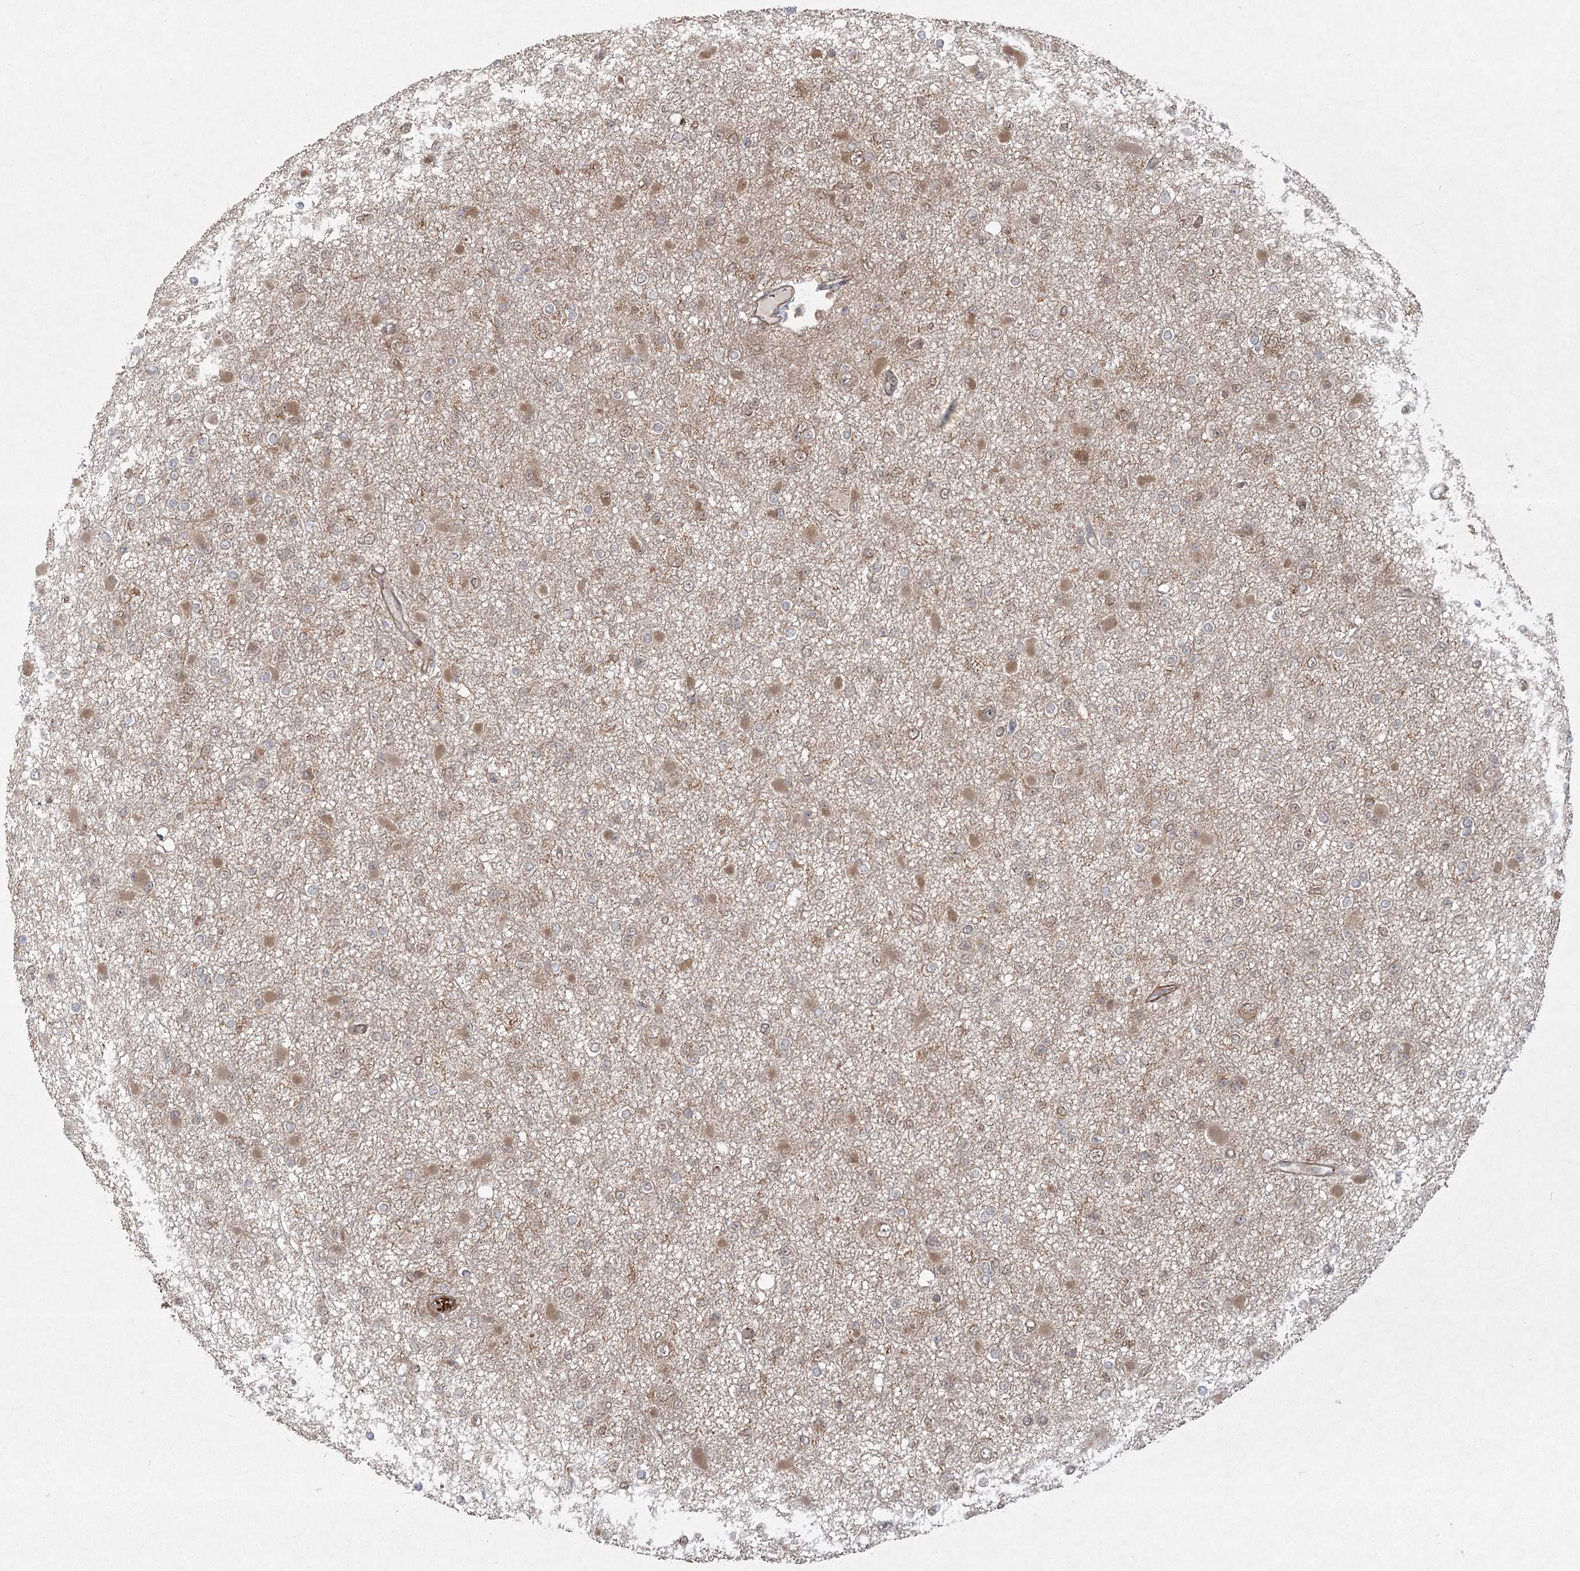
{"staining": {"intensity": "weak", "quantity": "25%-75%", "location": "cytoplasmic/membranous"}, "tissue": "glioma", "cell_type": "Tumor cells", "image_type": "cancer", "snomed": [{"axis": "morphology", "description": "Glioma, malignant, Low grade"}, {"axis": "topography", "description": "Brain"}], "caption": "Immunohistochemical staining of glioma demonstrates low levels of weak cytoplasmic/membranous expression in approximately 25%-75% of tumor cells.", "gene": "MDFIC", "patient": {"sex": "female", "age": 22}}